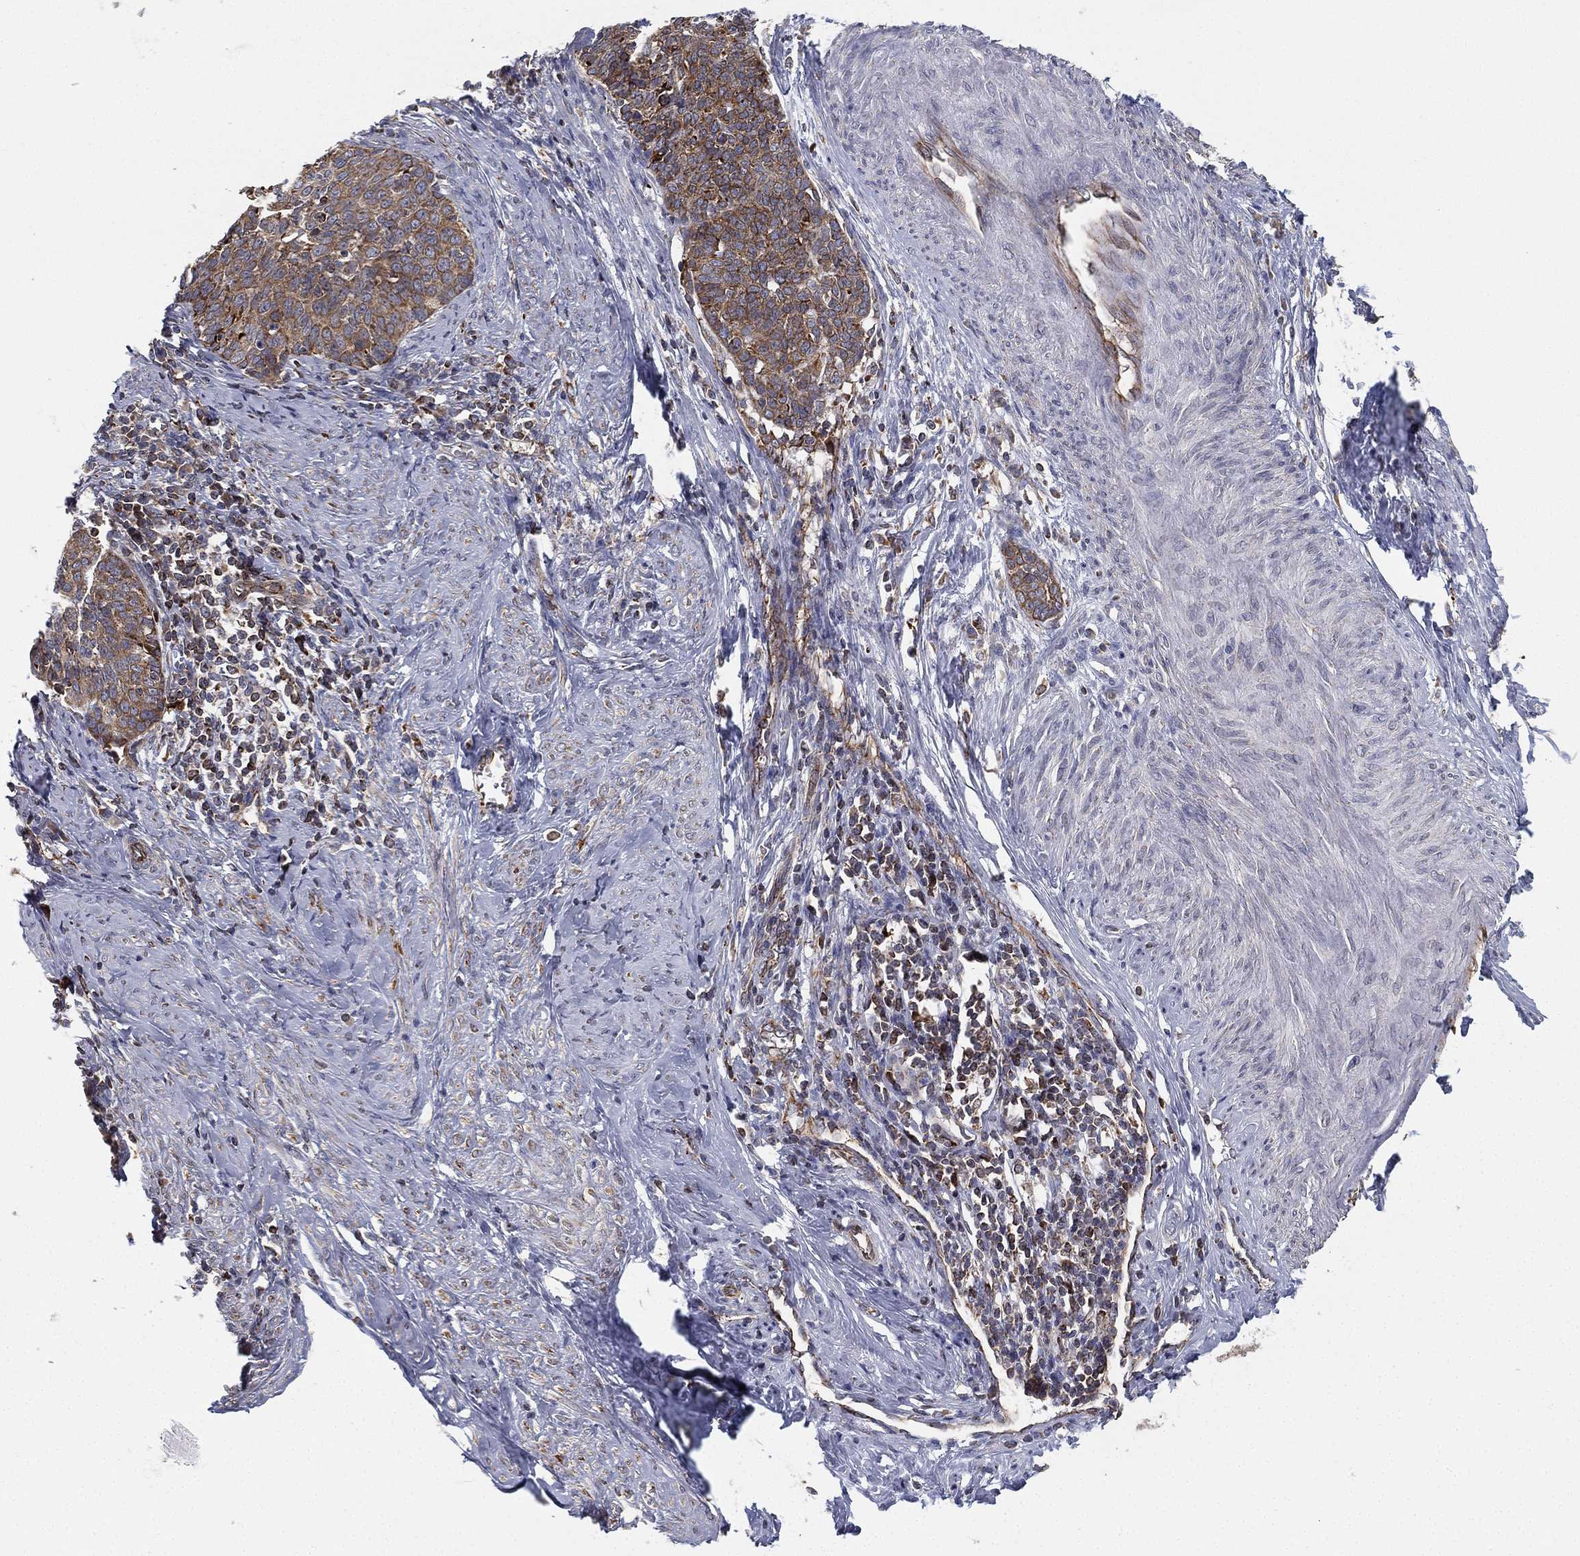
{"staining": {"intensity": "moderate", "quantity": ">75%", "location": "cytoplasmic/membranous"}, "tissue": "cervical cancer", "cell_type": "Tumor cells", "image_type": "cancer", "snomed": [{"axis": "morphology", "description": "Normal tissue, NOS"}, {"axis": "morphology", "description": "Squamous cell carcinoma, NOS"}, {"axis": "topography", "description": "Cervix"}], "caption": "Protein staining demonstrates moderate cytoplasmic/membranous expression in about >75% of tumor cells in squamous cell carcinoma (cervical). The staining was performed using DAB to visualize the protein expression in brown, while the nuclei were stained in blue with hematoxylin (Magnification: 20x).", "gene": "CYB5B", "patient": {"sex": "female", "age": 39}}